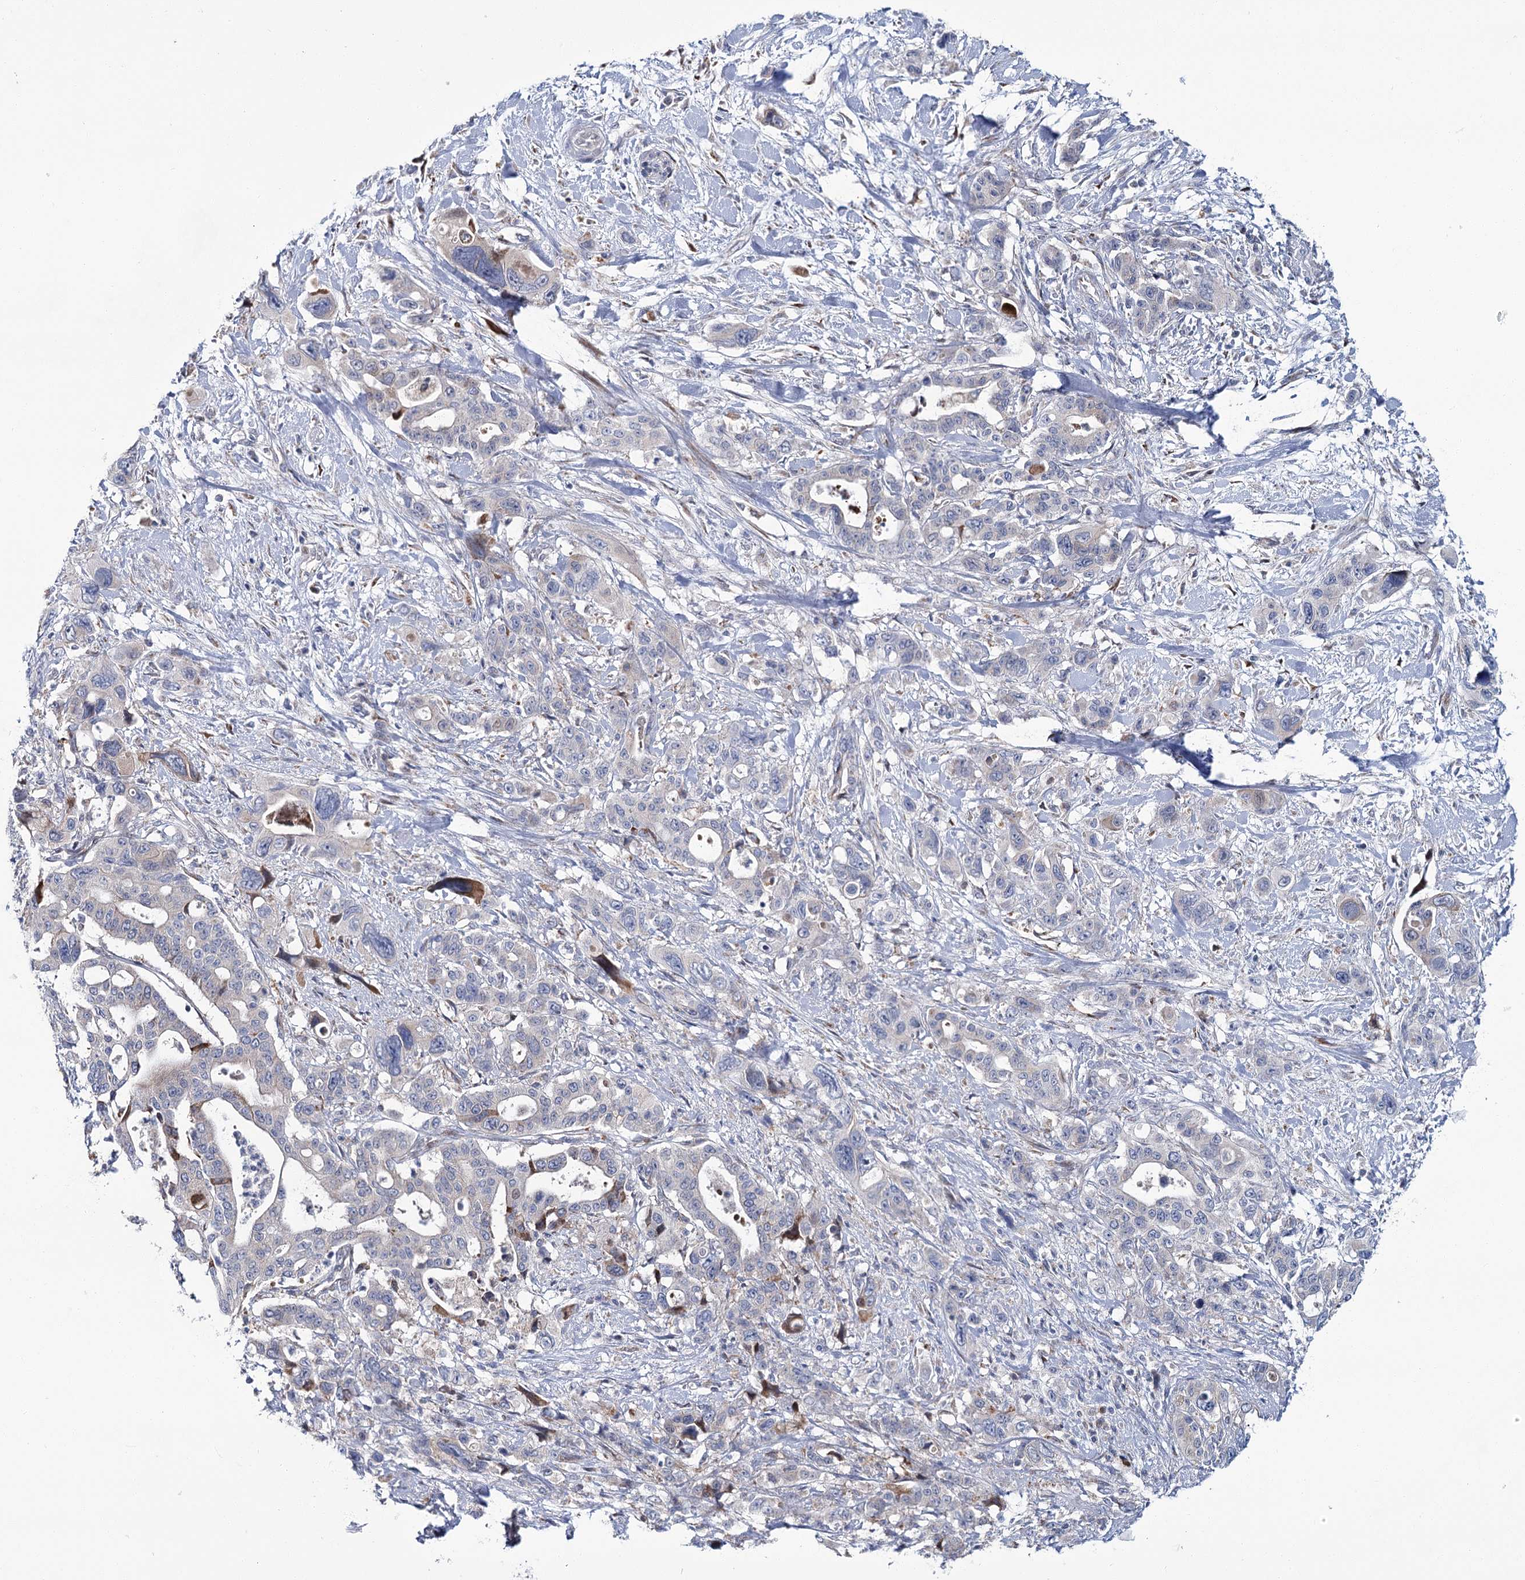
{"staining": {"intensity": "negative", "quantity": "none", "location": "none"}, "tissue": "pancreatic cancer", "cell_type": "Tumor cells", "image_type": "cancer", "snomed": [{"axis": "morphology", "description": "Adenocarcinoma, NOS"}, {"axis": "topography", "description": "Pancreas"}], "caption": "The IHC histopathology image has no significant staining in tumor cells of pancreatic adenocarcinoma tissue.", "gene": "CPLANE1", "patient": {"sex": "male", "age": 46}}